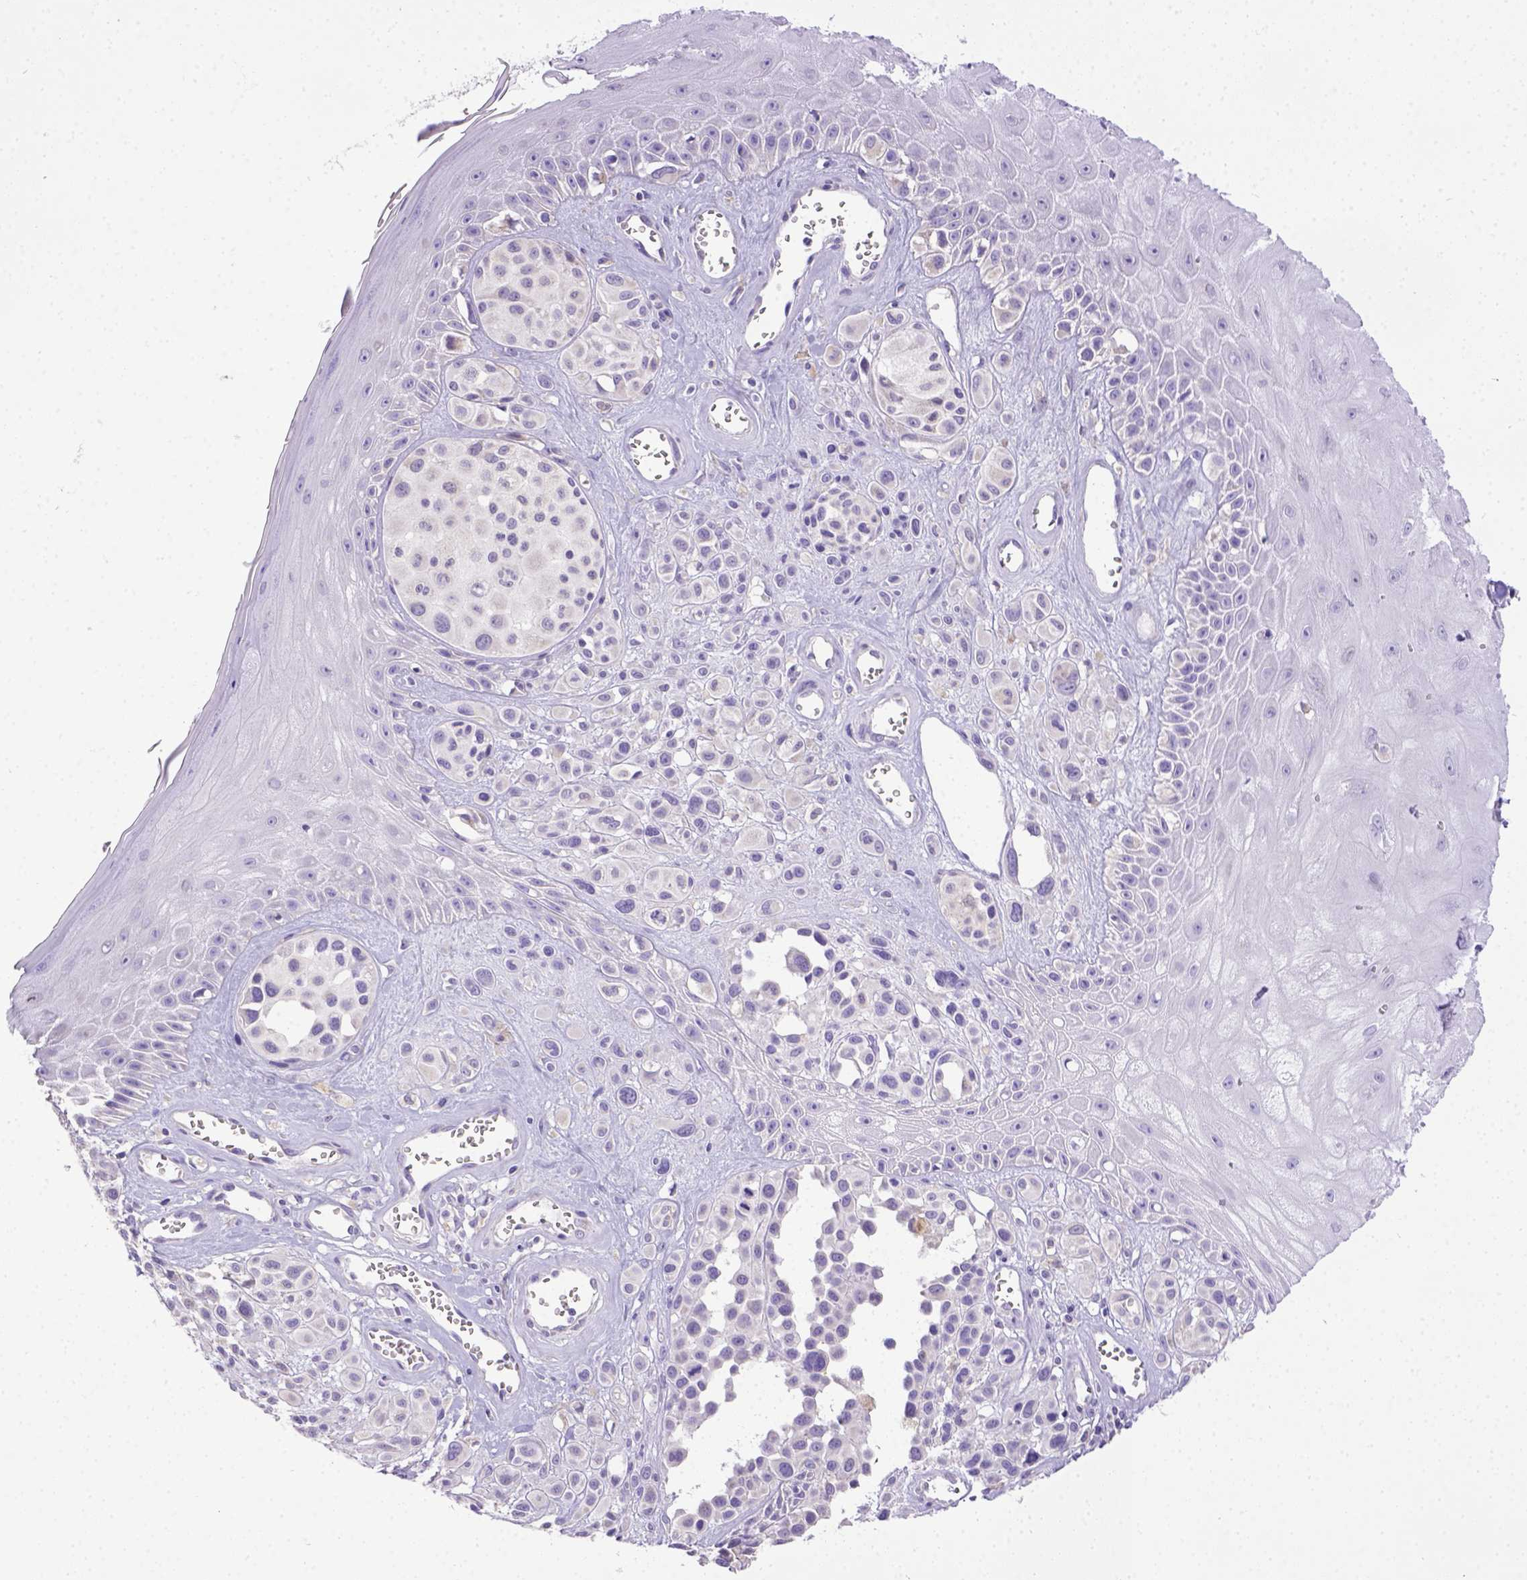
{"staining": {"intensity": "negative", "quantity": "none", "location": "none"}, "tissue": "melanoma", "cell_type": "Tumor cells", "image_type": "cancer", "snomed": [{"axis": "morphology", "description": "Malignant melanoma, NOS"}, {"axis": "topography", "description": "Skin"}], "caption": "IHC histopathology image of neoplastic tissue: melanoma stained with DAB (3,3'-diaminobenzidine) shows no significant protein positivity in tumor cells.", "gene": "SPEF1", "patient": {"sex": "male", "age": 77}}